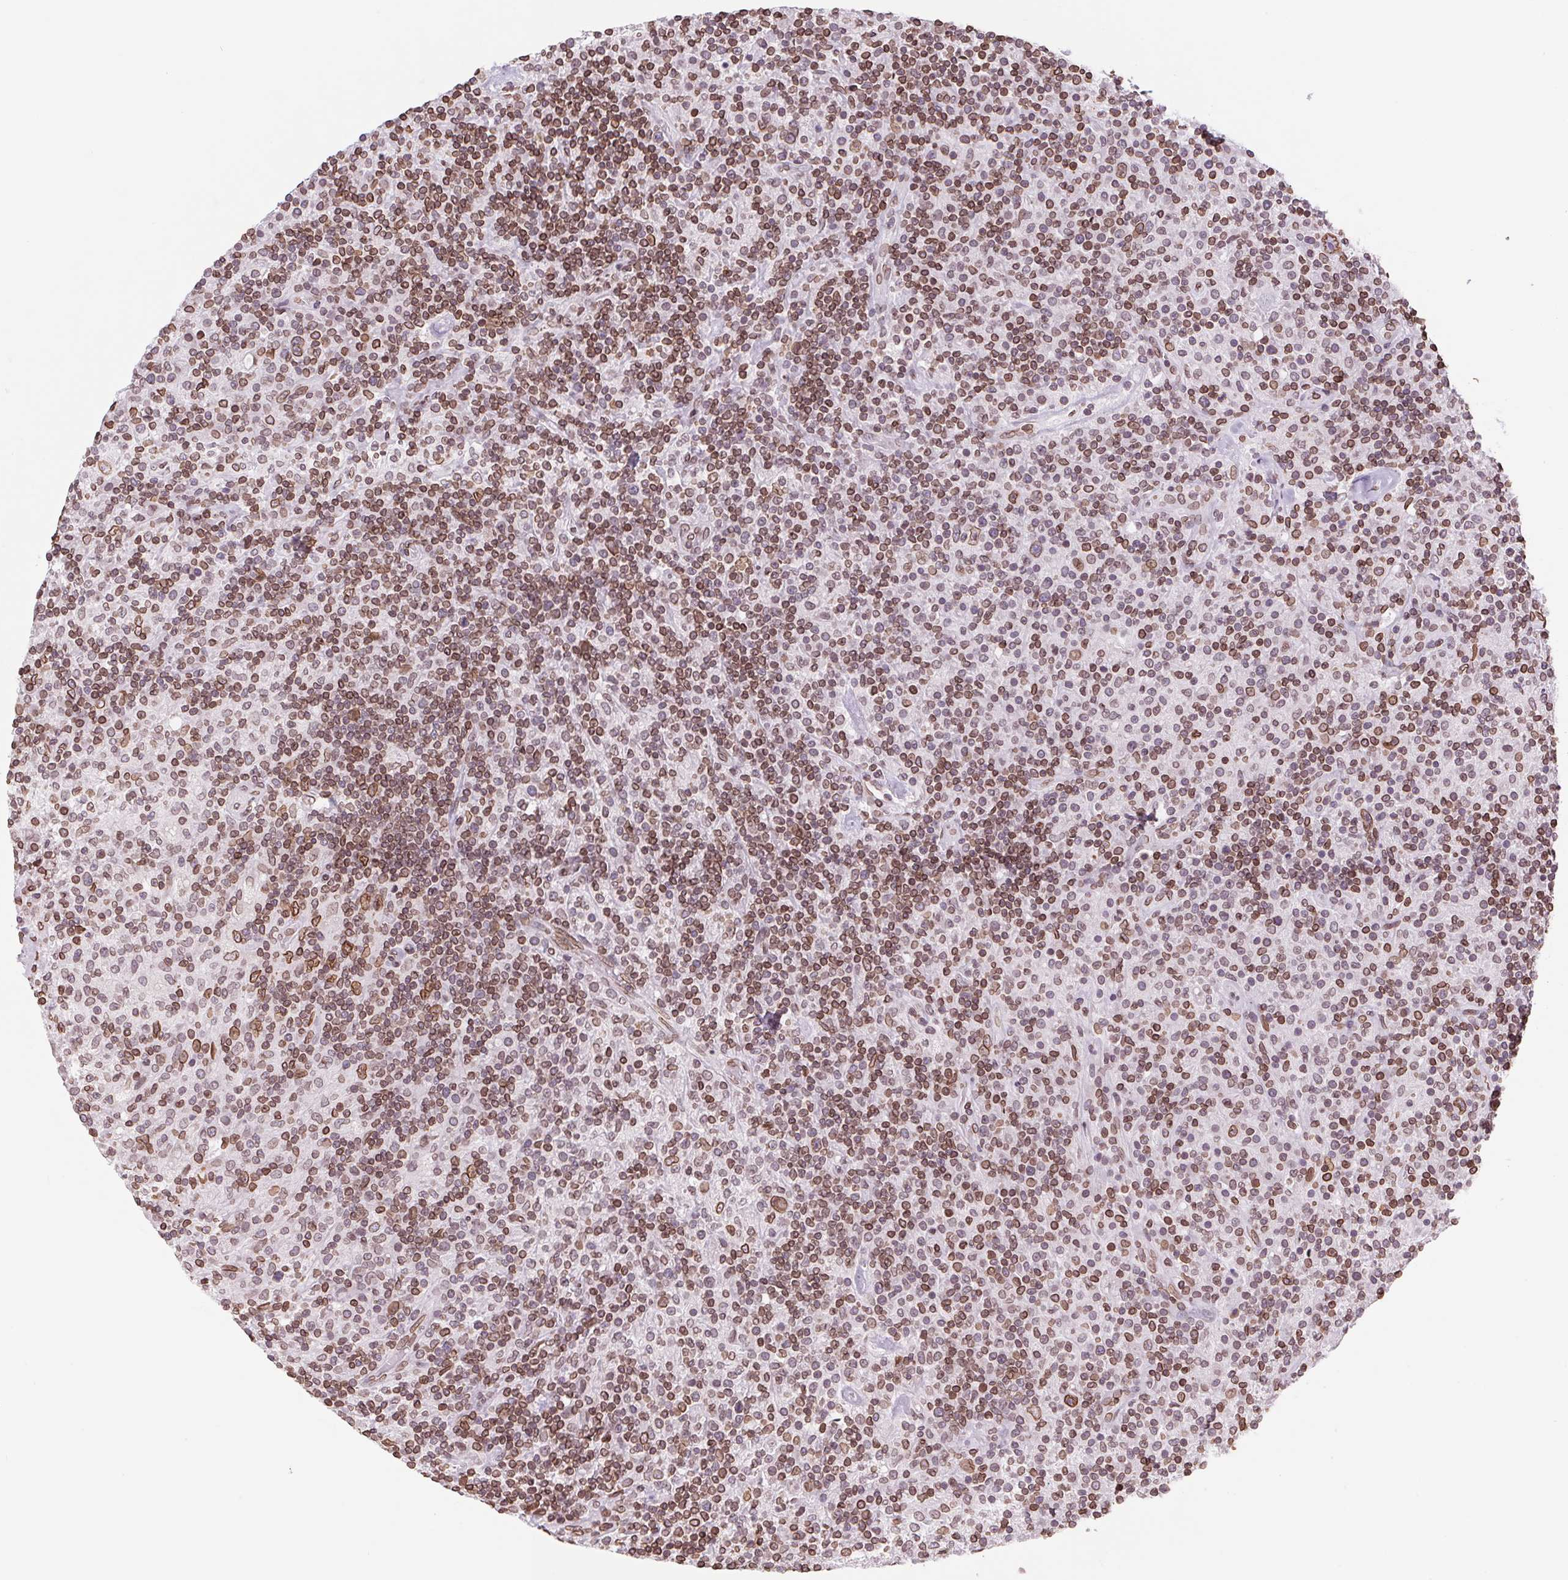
{"staining": {"intensity": "moderate", "quantity": ">75%", "location": "cytoplasmic/membranous,nuclear"}, "tissue": "lymphoma", "cell_type": "Tumor cells", "image_type": "cancer", "snomed": [{"axis": "morphology", "description": "Hodgkin's disease, NOS"}, {"axis": "topography", "description": "Lymph node"}], "caption": "This histopathology image displays Hodgkin's disease stained with IHC to label a protein in brown. The cytoplasmic/membranous and nuclear of tumor cells show moderate positivity for the protein. Nuclei are counter-stained blue.", "gene": "LMNB2", "patient": {"sex": "male", "age": 70}}